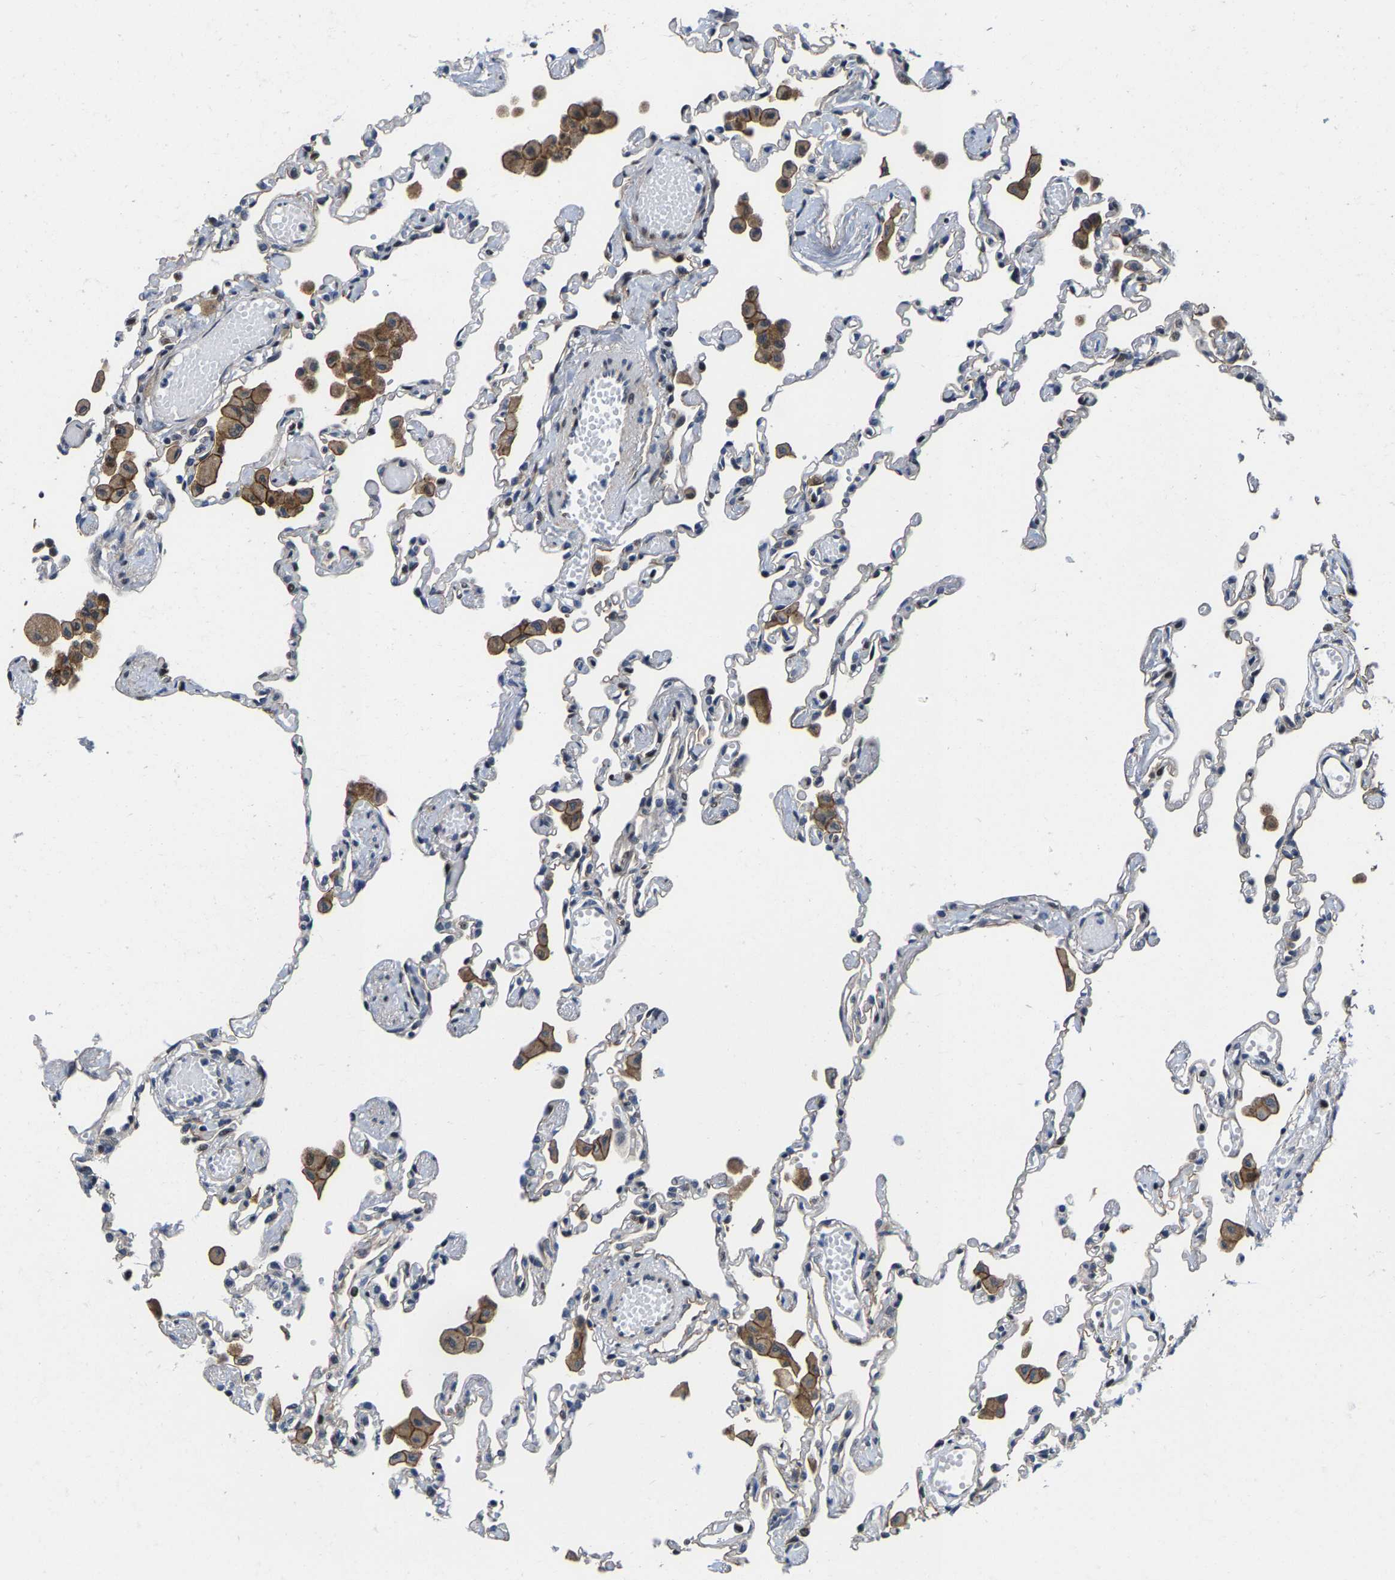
{"staining": {"intensity": "negative", "quantity": "none", "location": "none"}, "tissue": "lung", "cell_type": "Alveolar cells", "image_type": "normal", "snomed": [{"axis": "morphology", "description": "Normal tissue, NOS"}, {"axis": "topography", "description": "Bronchus"}, {"axis": "topography", "description": "Lung"}], "caption": "IHC of normal lung demonstrates no expression in alveolar cells. The staining is performed using DAB (3,3'-diaminobenzidine) brown chromogen with nuclei counter-stained in using hematoxylin.", "gene": "GTPBP10", "patient": {"sex": "female", "age": 49}}